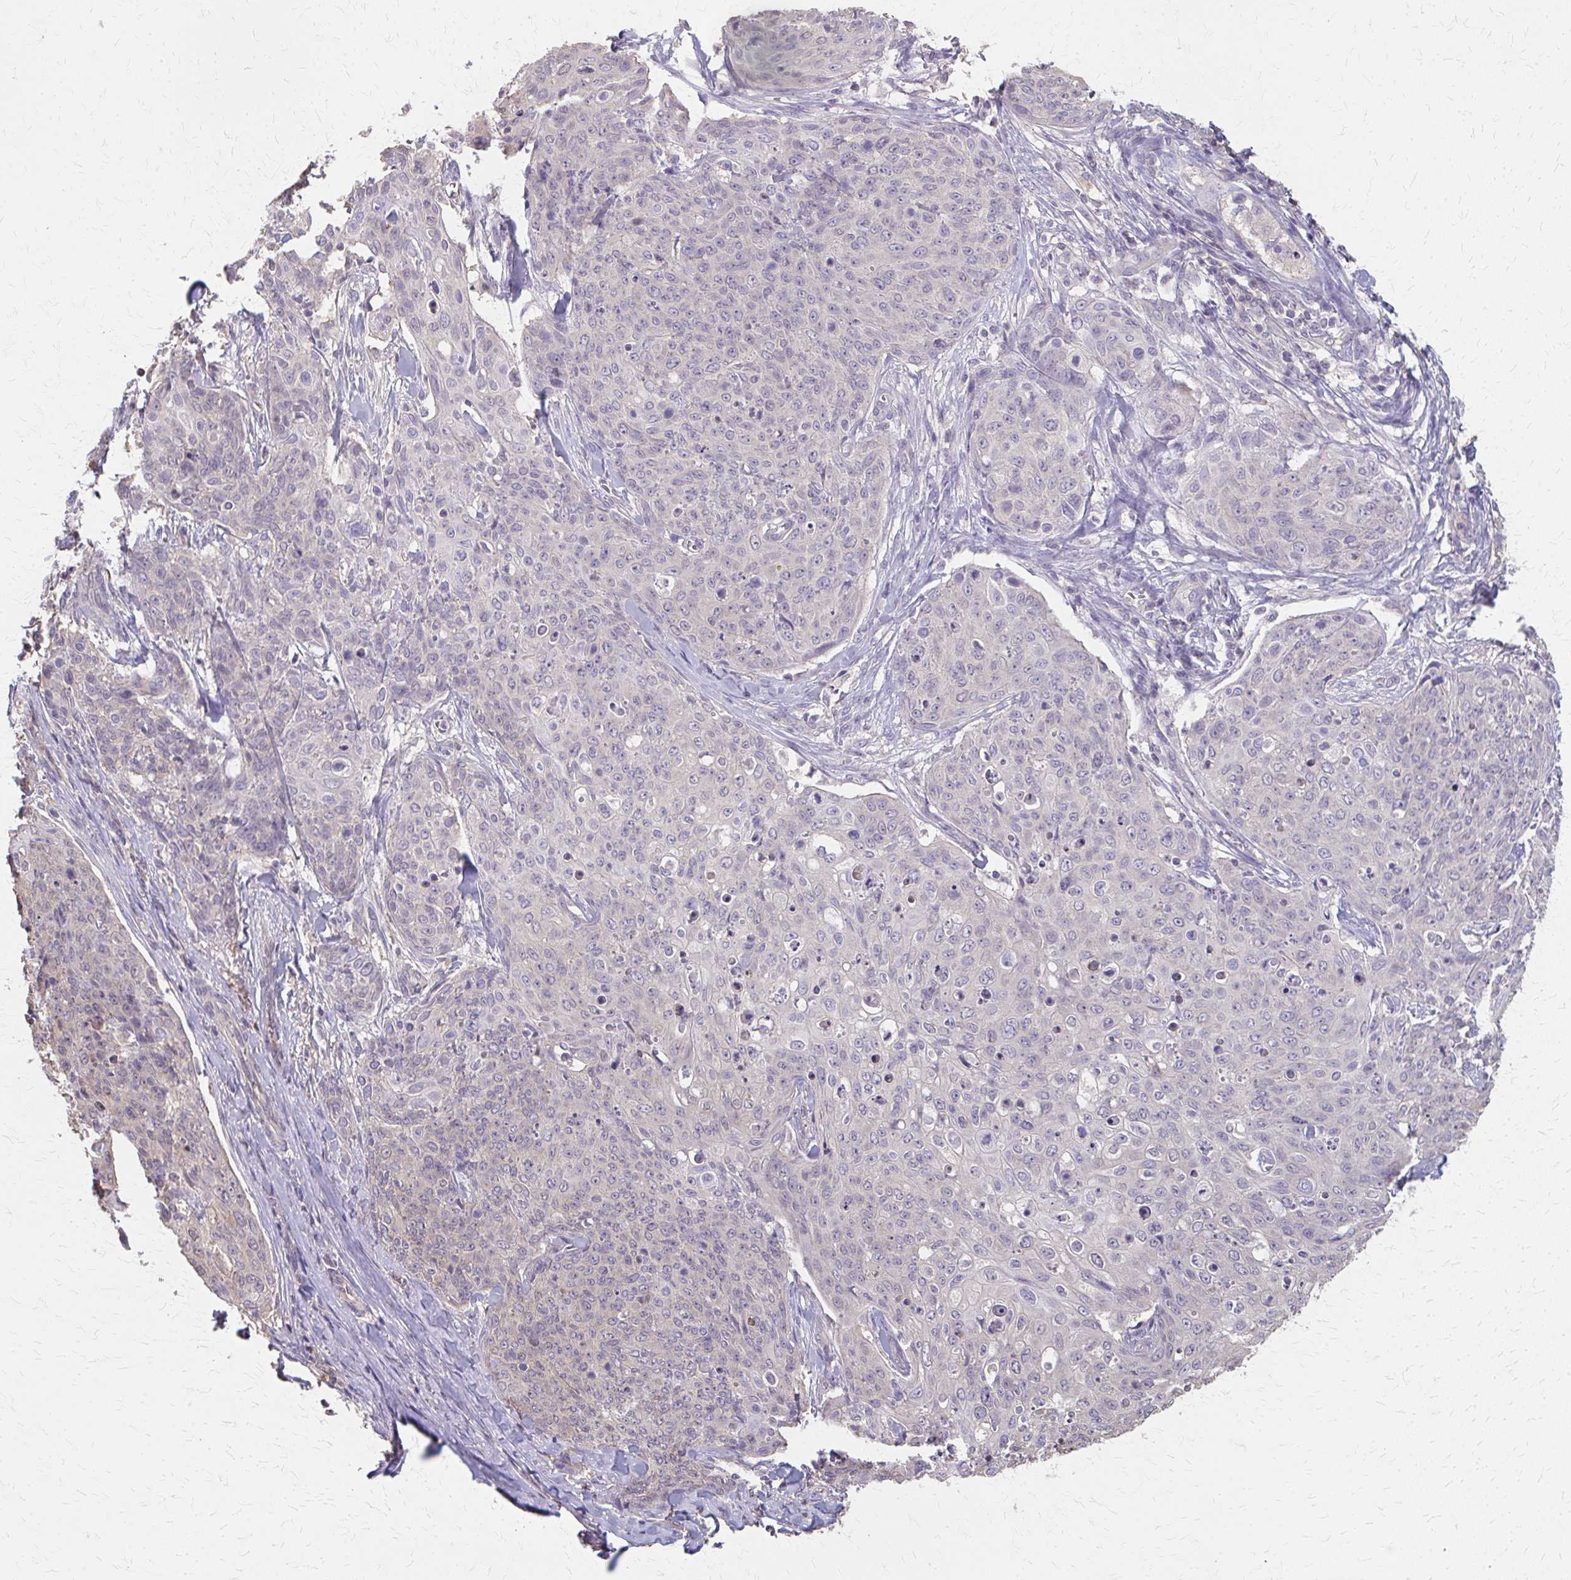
{"staining": {"intensity": "negative", "quantity": "none", "location": "none"}, "tissue": "skin cancer", "cell_type": "Tumor cells", "image_type": "cancer", "snomed": [{"axis": "morphology", "description": "Squamous cell carcinoma, NOS"}, {"axis": "topography", "description": "Skin"}, {"axis": "topography", "description": "Vulva"}], "caption": "High magnification brightfield microscopy of skin cancer stained with DAB (3,3'-diaminobenzidine) (brown) and counterstained with hematoxylin (blue): tumor cells show no significant staining.", "gene": "RABGAP1L", "patient": {"sex": "female", "age": 85}}